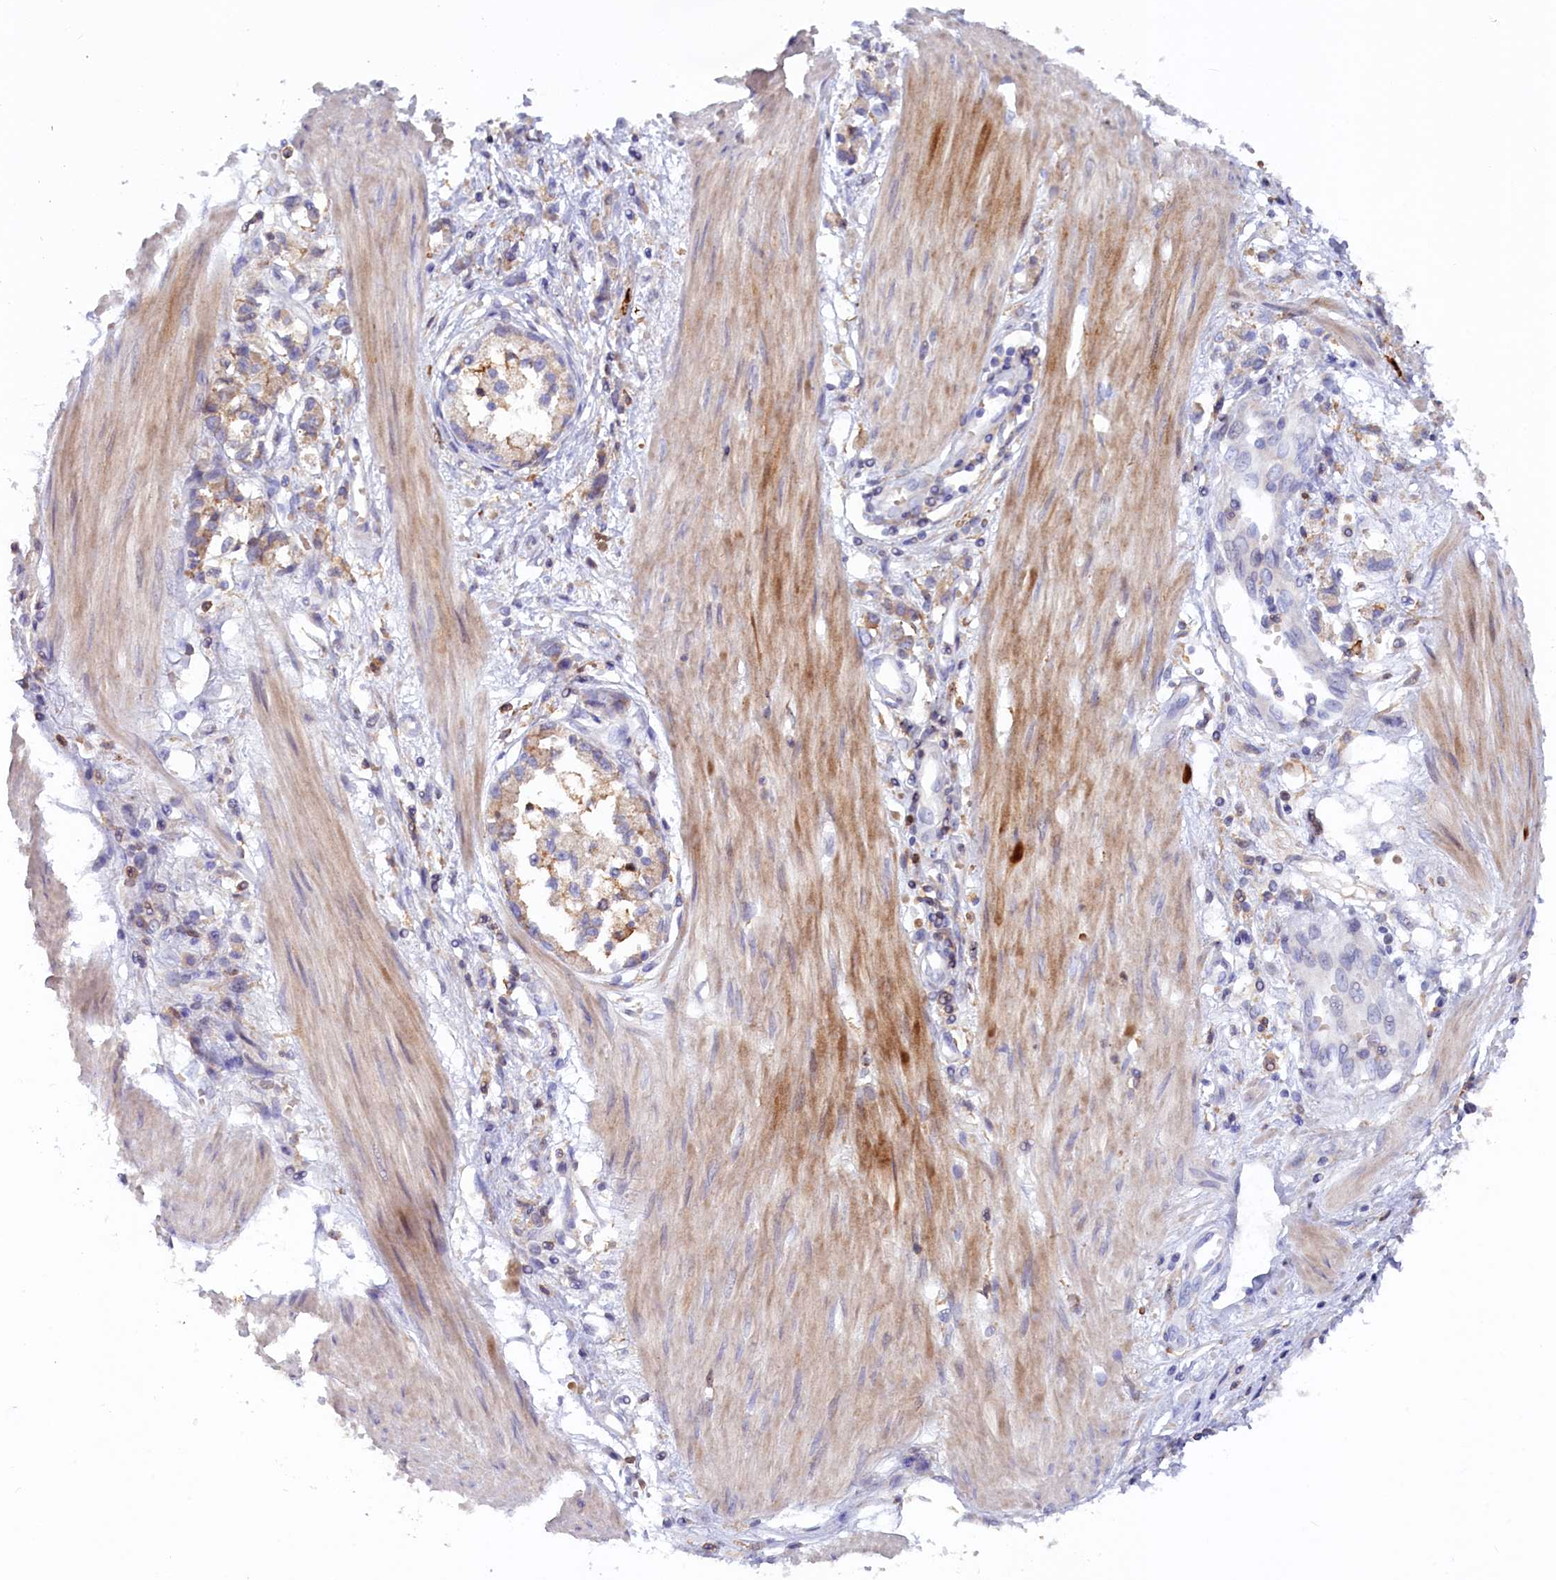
{"staining": {"intensity": "negative", "quantity": "none", "location": "none"}, "tissue": "stomach cancer", "cell_type": "Tumor cells", "image_type": "cancer", "snomed": [{"axis": "morphology", "description": "Adenocarcinoma, NOS"}, {"axis": "topography", "description": "Stomach"}], "caption": "Tumor cells show no significant positivity in stomach cancer. The staining was performed using DAB (3,3'-diaminobenzidine) to visualize the protein expression in brown, while the nuclei were stained in blue with hematoxylin (Magnification: 20x).", "gene": "FERMT1", "patient": {"sex": "female", "age": 76}}